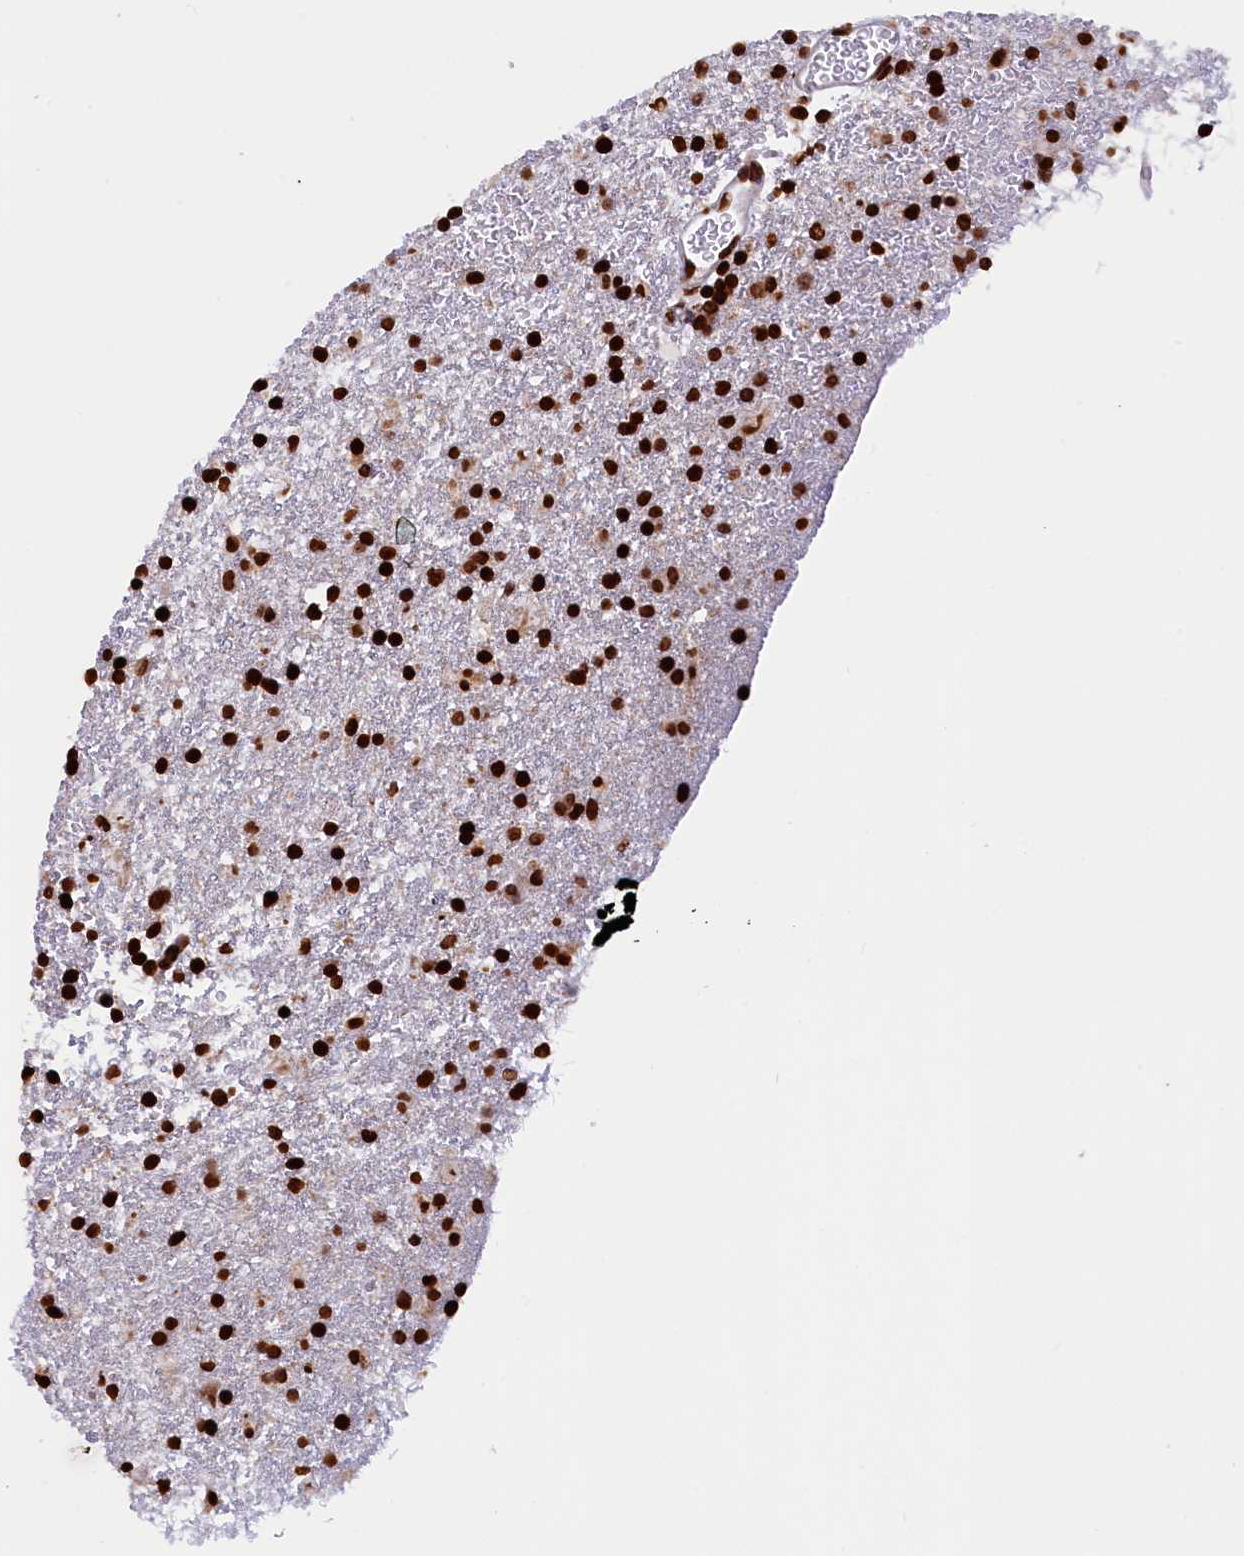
{"staining": {"intensity": "strong", "quantity": ">75%", "location": "nuclear"}, "tissue": "glioma", "cell_type": "Tumor cells", "image_type": "cancer", "snomed": [{"axis": "morphology", "description": "Glioma, malignant, Low grade"}, {"axis": "topography", "description": "Brain"}], "caption": "This is a photomicrograph of IHC staining of glioma, which shows strong positivity in the nuclear of tumor cells.", "gene": "TIMM29", "patient": {"sex": "male", "age": 65}}